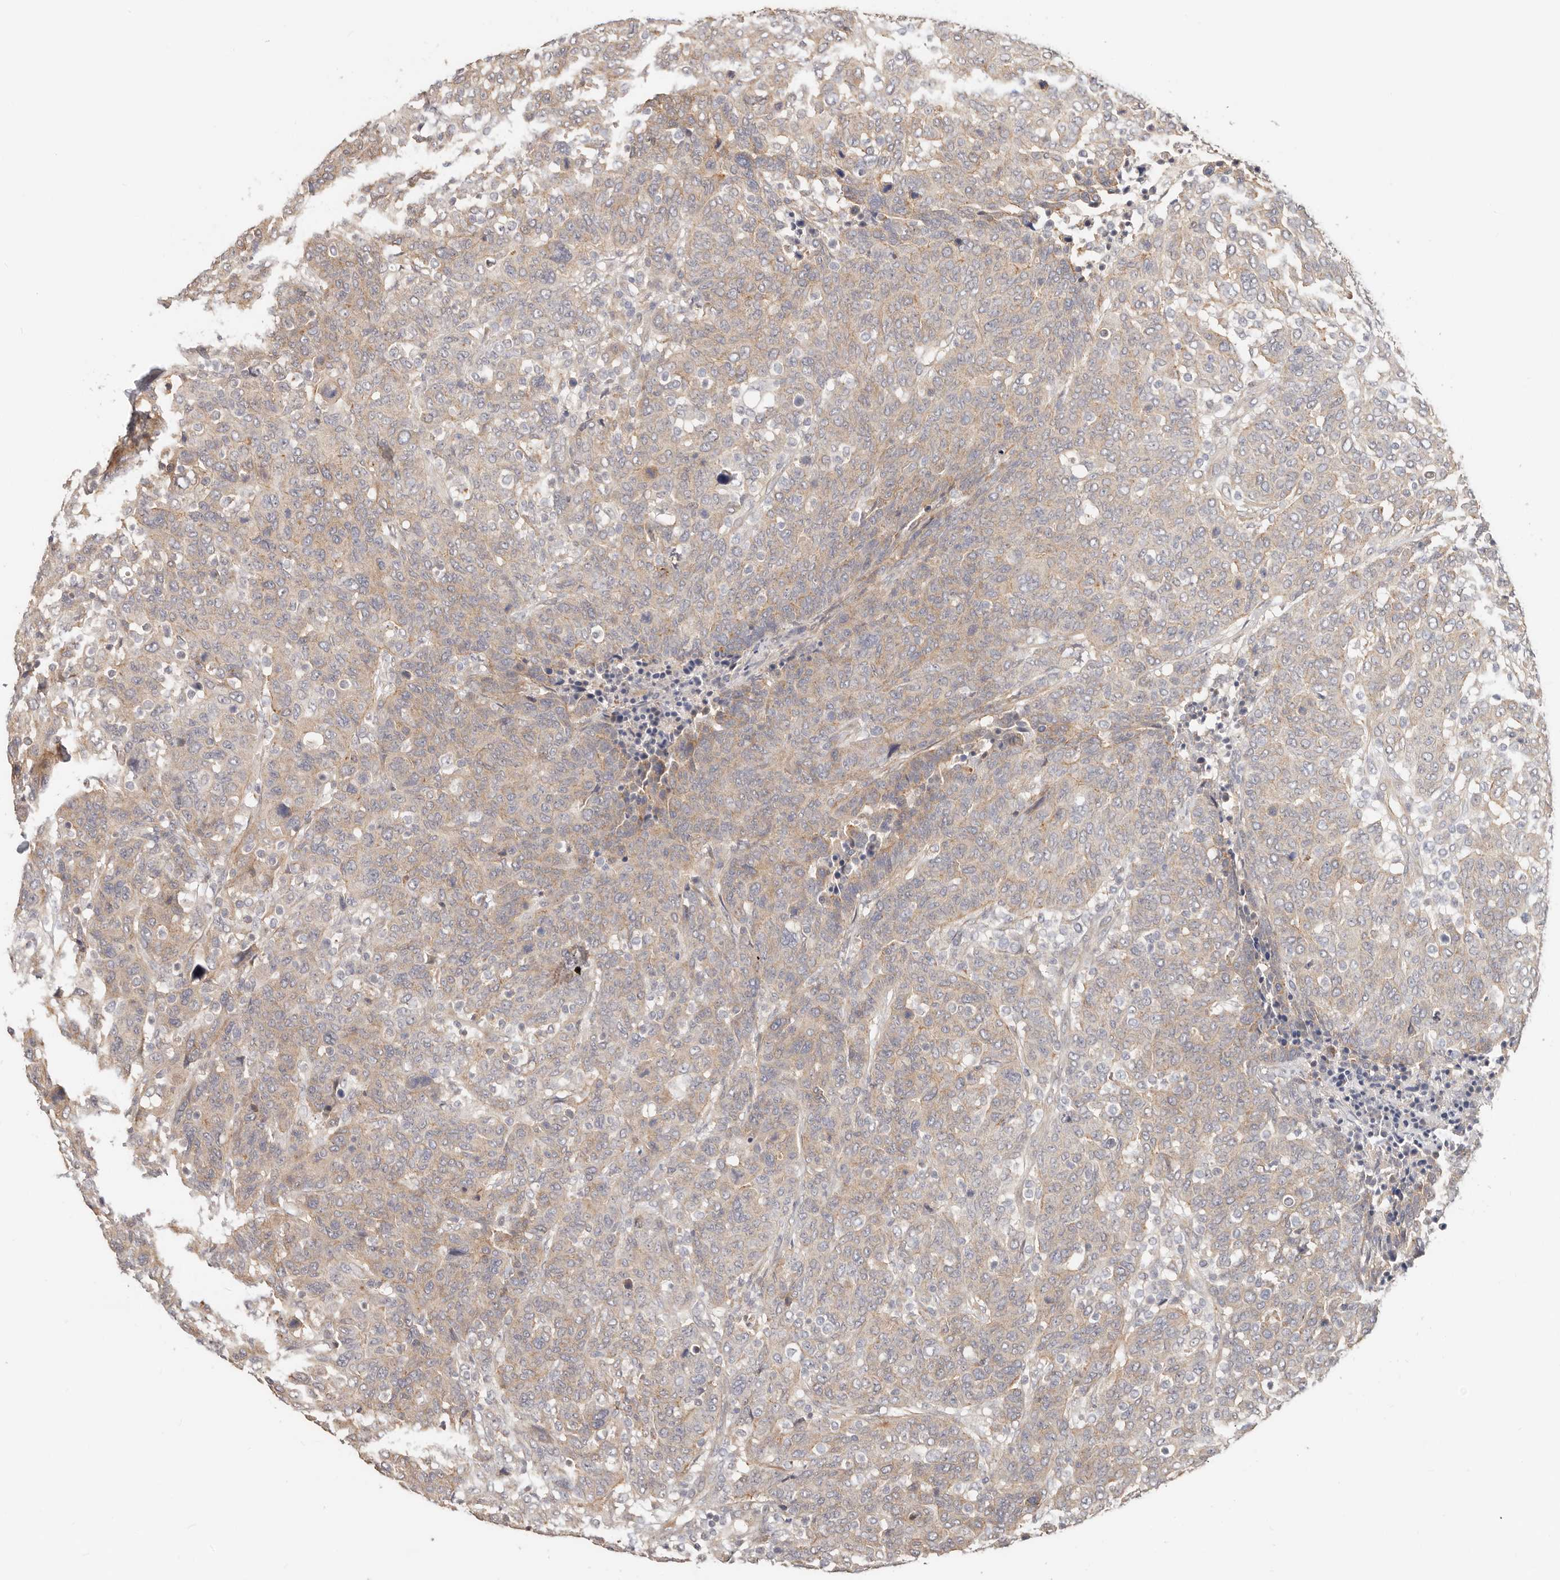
{"staining": {"intensity": "weak", "quantity": "25%-75%", "location": "cytoplasmic/membranous"}, "tissue": "breast cancer", "cell_type": "Tumor cells", "image_type": "cancer", "snomed": [{"axis": "morphology", "description": "Duct carcinoma"}, {"axis": "topography", "description": "Breast"}], "caption": "Protein staining by immunohistochemistry (IHC) reveals weak cytoplasmic/membranous staining in about 25%-75% of tumor cells in infiltrating ductal carcinoma (breast).", "gene": "ZRANB1", "patient": {"sex": "female", "age": 37}}